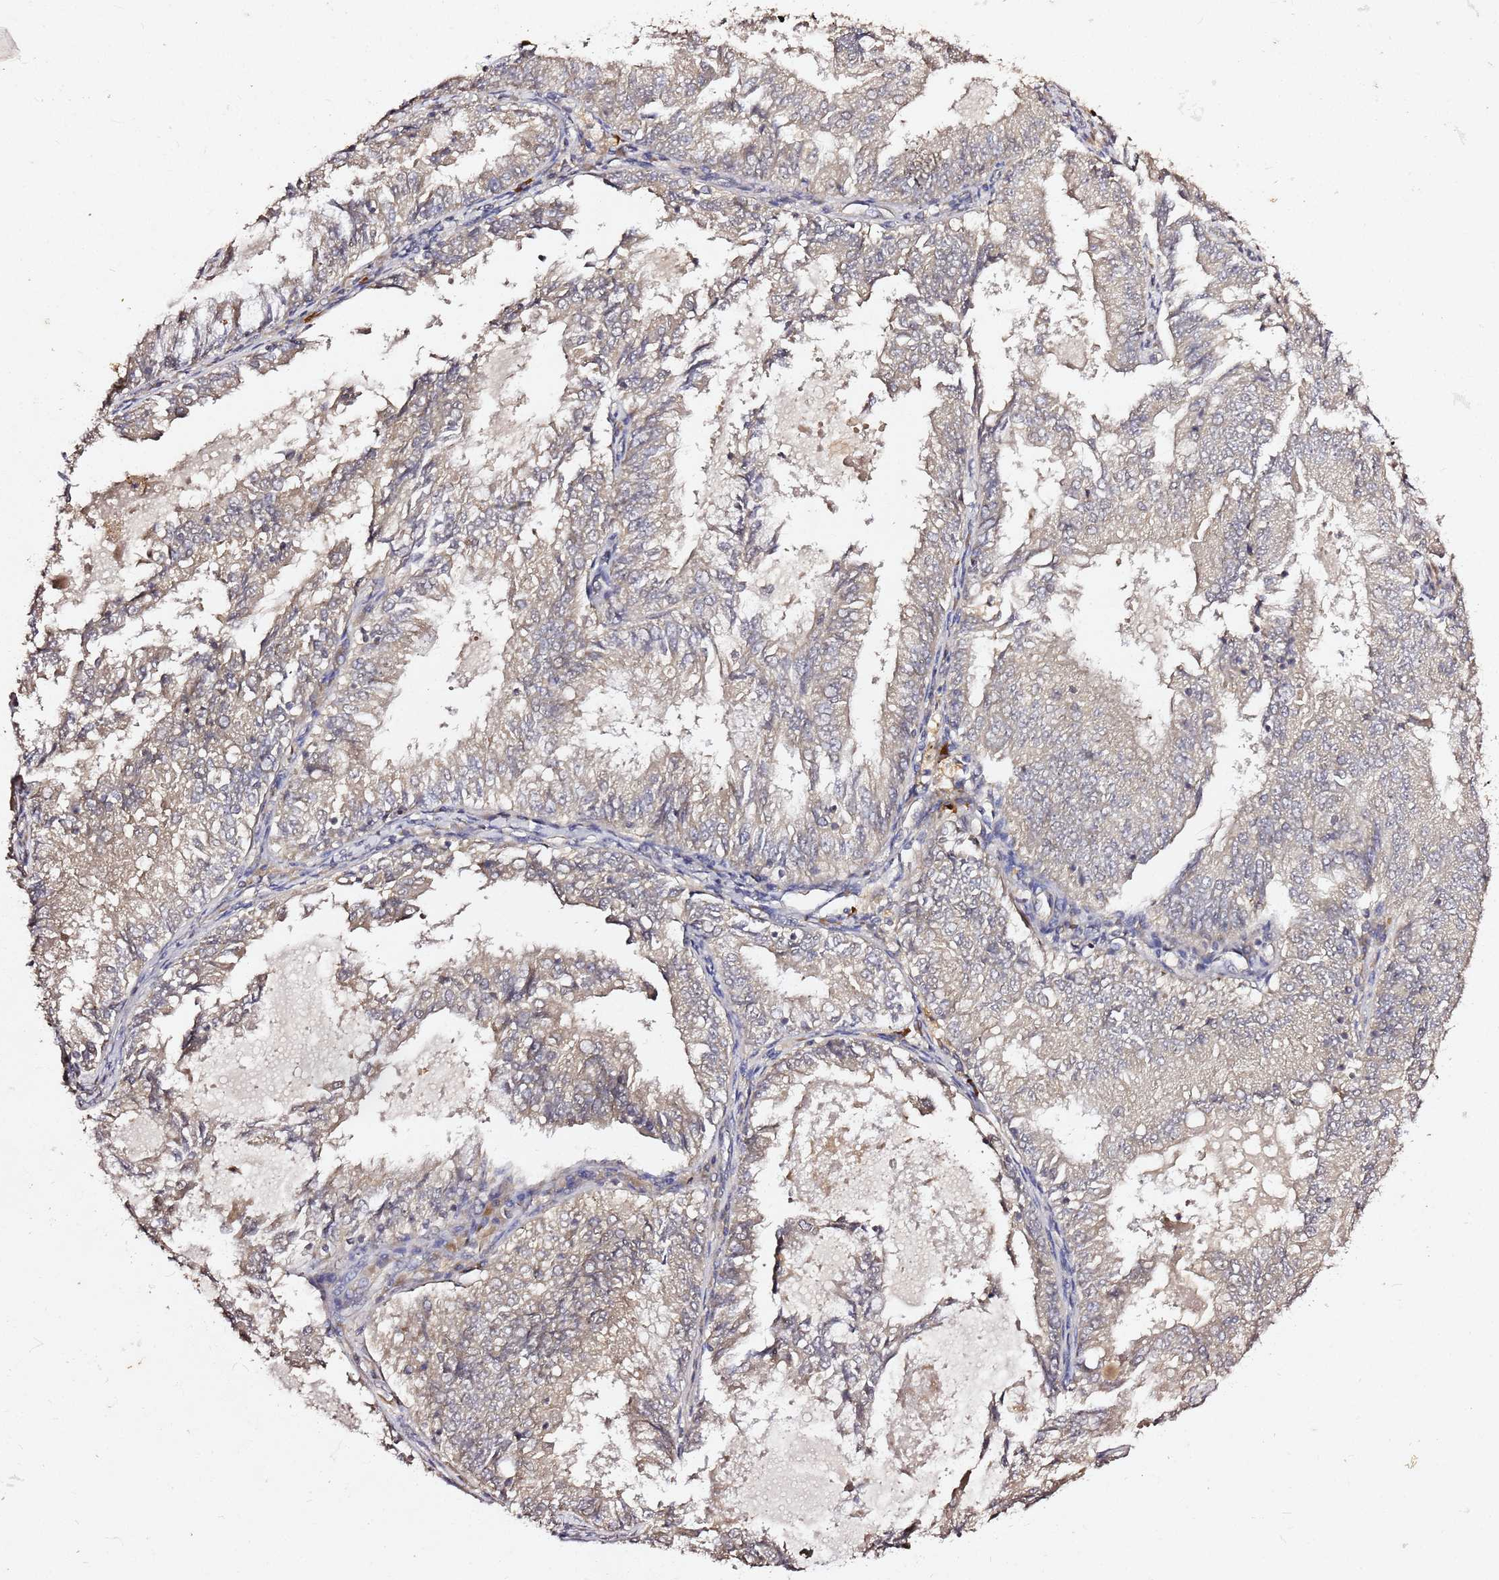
{"staining": {"intensity": "weak", "quantity": "25%-75%", "location": "cytoplasmic/membranous"}, "tissue": "endometrial cancer", "cell_type": "Tumor cells", "image_type": "cancer", "snomed": [{"axis": "morphology", "description": "Adenocarcinoma, NOS"}, {"axis": "topography", "description": "Endometrium"}], "caption": "This is an image of immunohistochemistry (IHC) staining of endometrial adenocarcinoma, which shows weak staining in the cytoplasmic/membranous of tumor cells.", "gene": "C6orf136", "patient": {"sex": "female", "age": 57}}